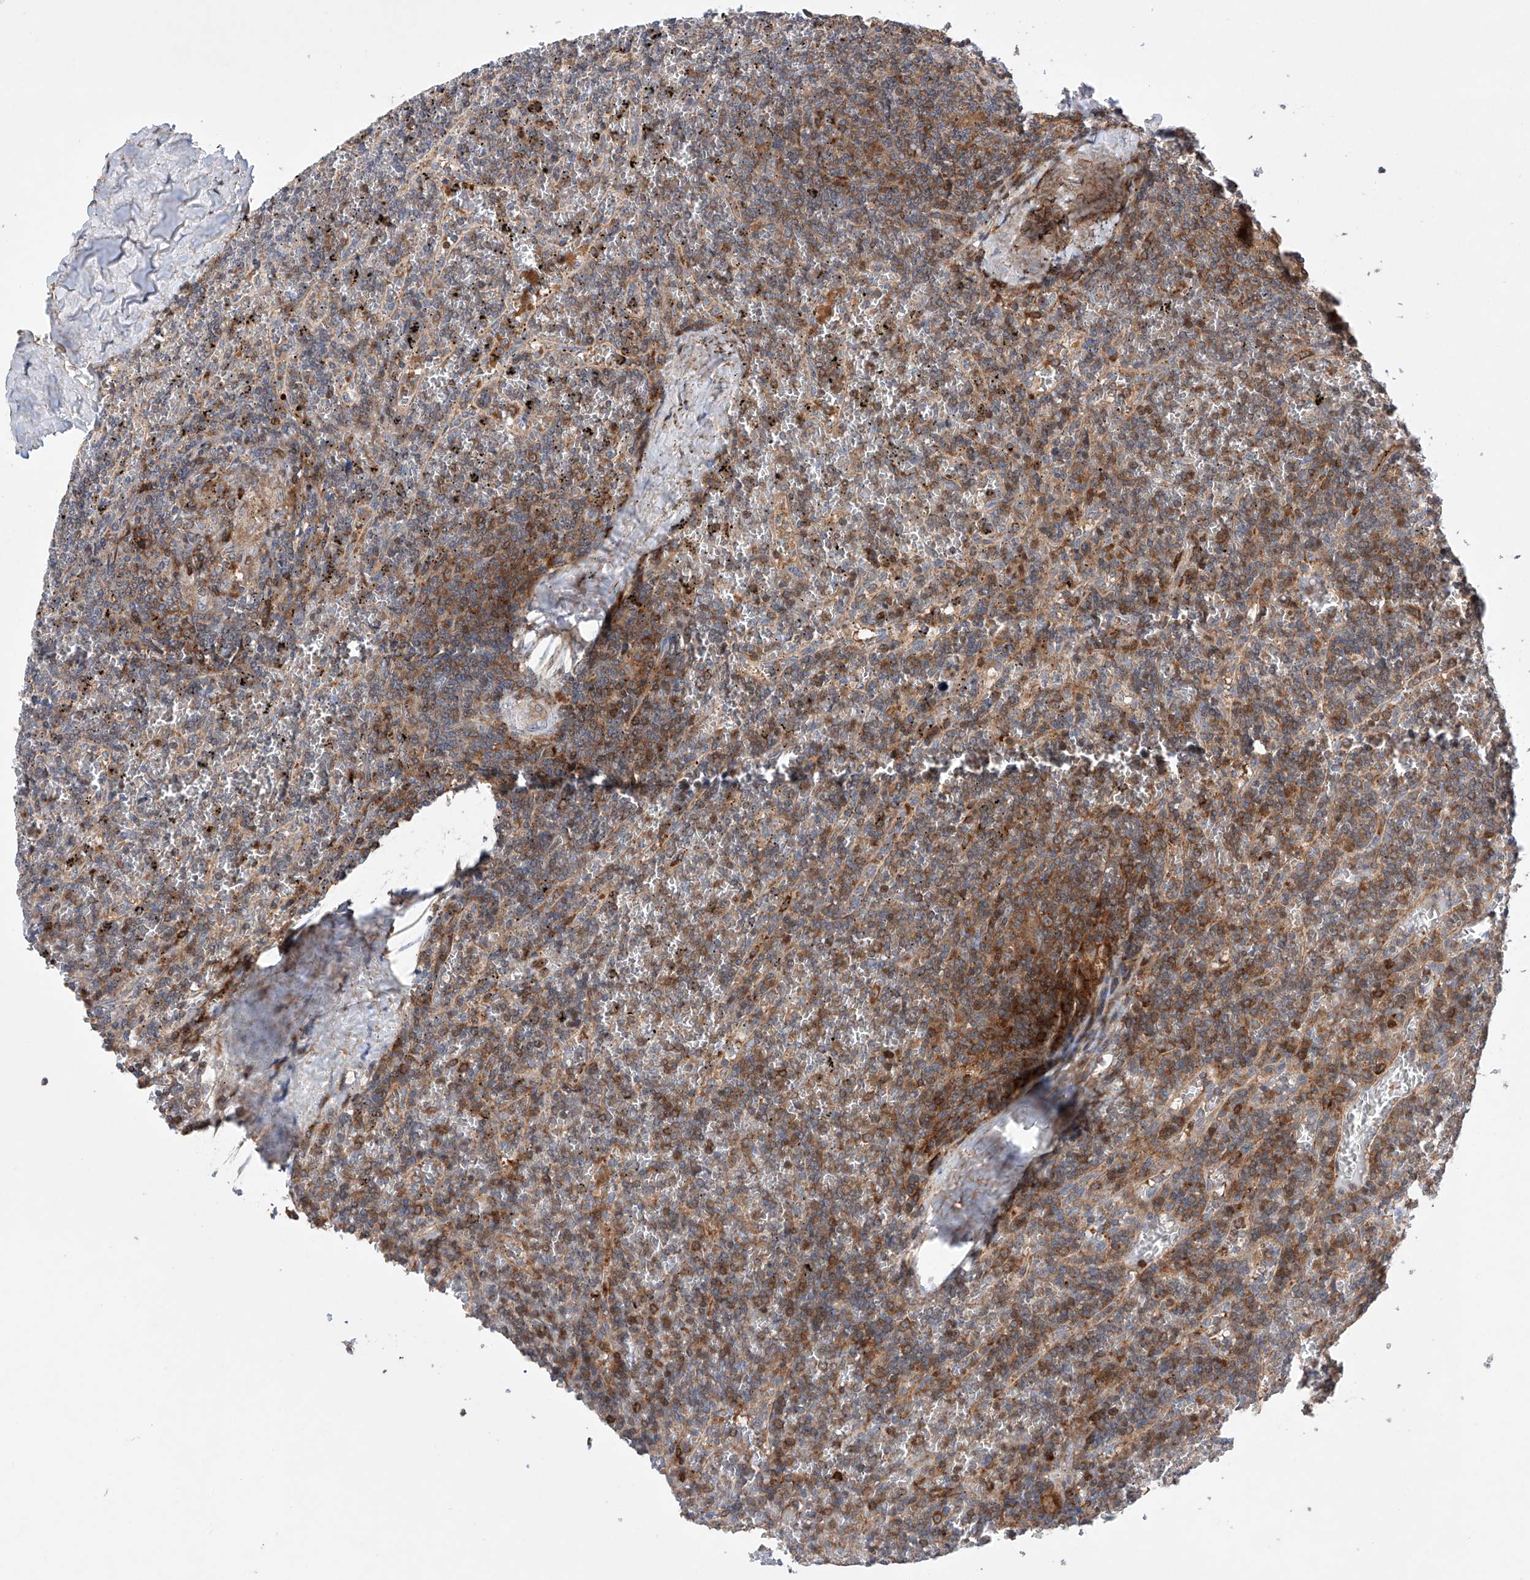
{"staining": {"intensity": "moderate", "quantity": "25%-75%", "location": "cytoplasmic/membranous"}, "tissue": "lymphoma", "cell_type": "Tumor cells", "image_type": "cancer", "snomed": [{"axis": "morphology", "description": "Malignant lymphoma, non-Hodgkin's type, Low grade"}, {"axis": "topography", "description": "Spleen"}], "caption": "A medium amount of moderate cytoplasmic/membranous expression is present in about 25%-75% of tumor cells in malignant lymphoma, non-Hodgkin's type (low-grade) tissue.", "gene": "TIMM23", "patient": {"sex": "female", "age": 19}}